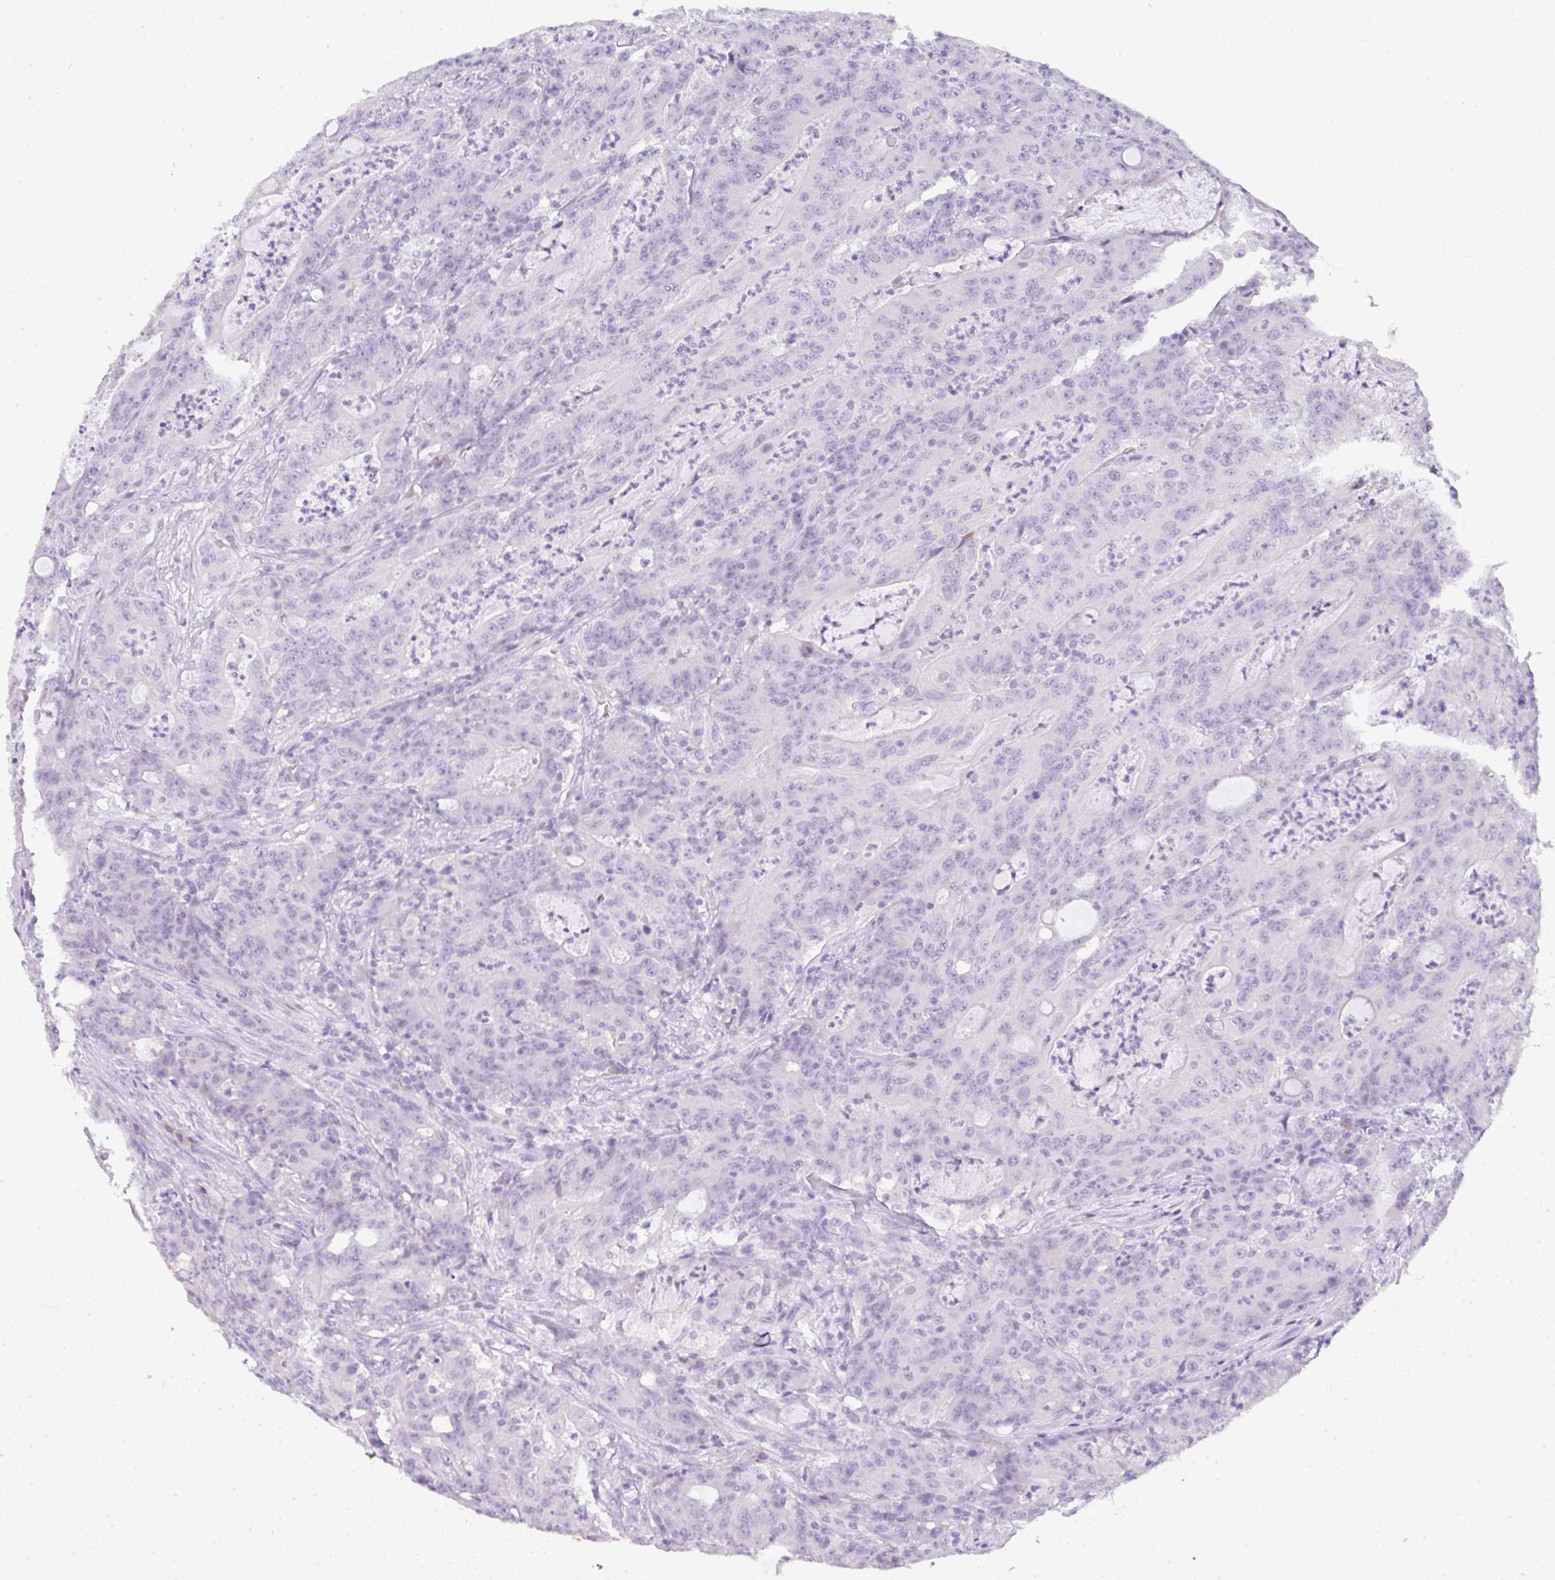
{"staining": {"intensity": "negative", "quantity": "none", "location": "none"}, "tissue": "colorectal cancer", "cell_type": "Tumor cells", "image_type": "cancer", "snomed": [{"axis": "morphology", "description": "Adenocarcinoma, NOS"}, {"axis": "topography", "description": "Colon"}], "caption": "Tumor cells show no significant staining in colorectal adenocarcinoma. (DAB immunohistochemistry (IHC) with hematoxylin counter stain).", "gene": "LPAR4", "patient": {"sex": "male", "age": 83}}